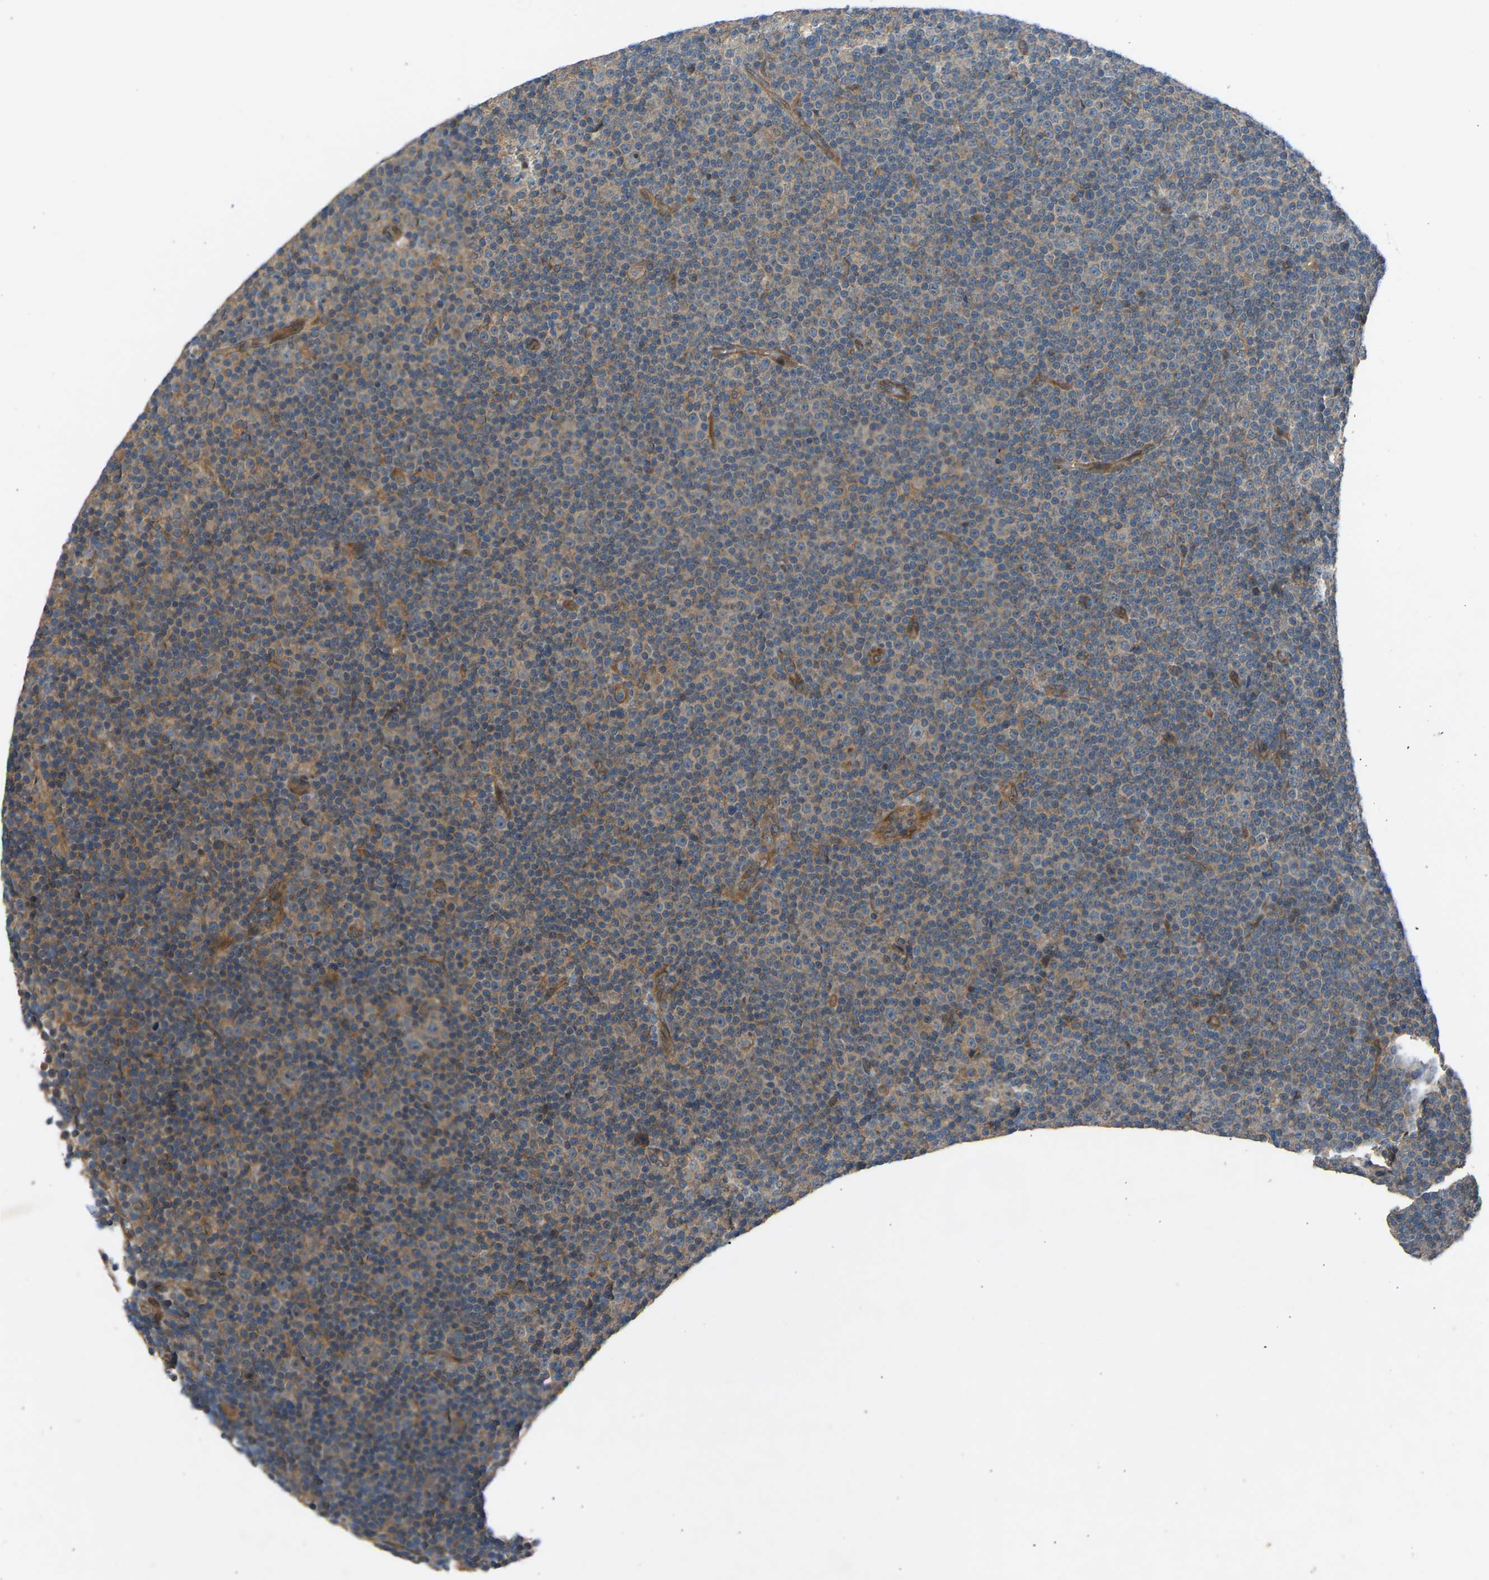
{"staining": {"intensity": "weak", "quantity": "25%-75%", "location": "cytoplasmic/membranous"}, "tissue": "lymphoma", "cell_type": "Tumor cells", "image_type": "cancer", "snomed": [{"axis": "morphology", "description": "Malignant lymphoma, non-Hodgkin's type, Low grade"}, {"axis": "topography", "description": "Lymph node"}], "caption": "The histopathology image exhibits immunohistochemical staining of lymphoma. There is weak cytoplasmic/membranous positivity is identified in approximately 25%-75% of tumor cells.", "gene": "GAS2L1", "patient": {"sex": "female", "age": 67}}